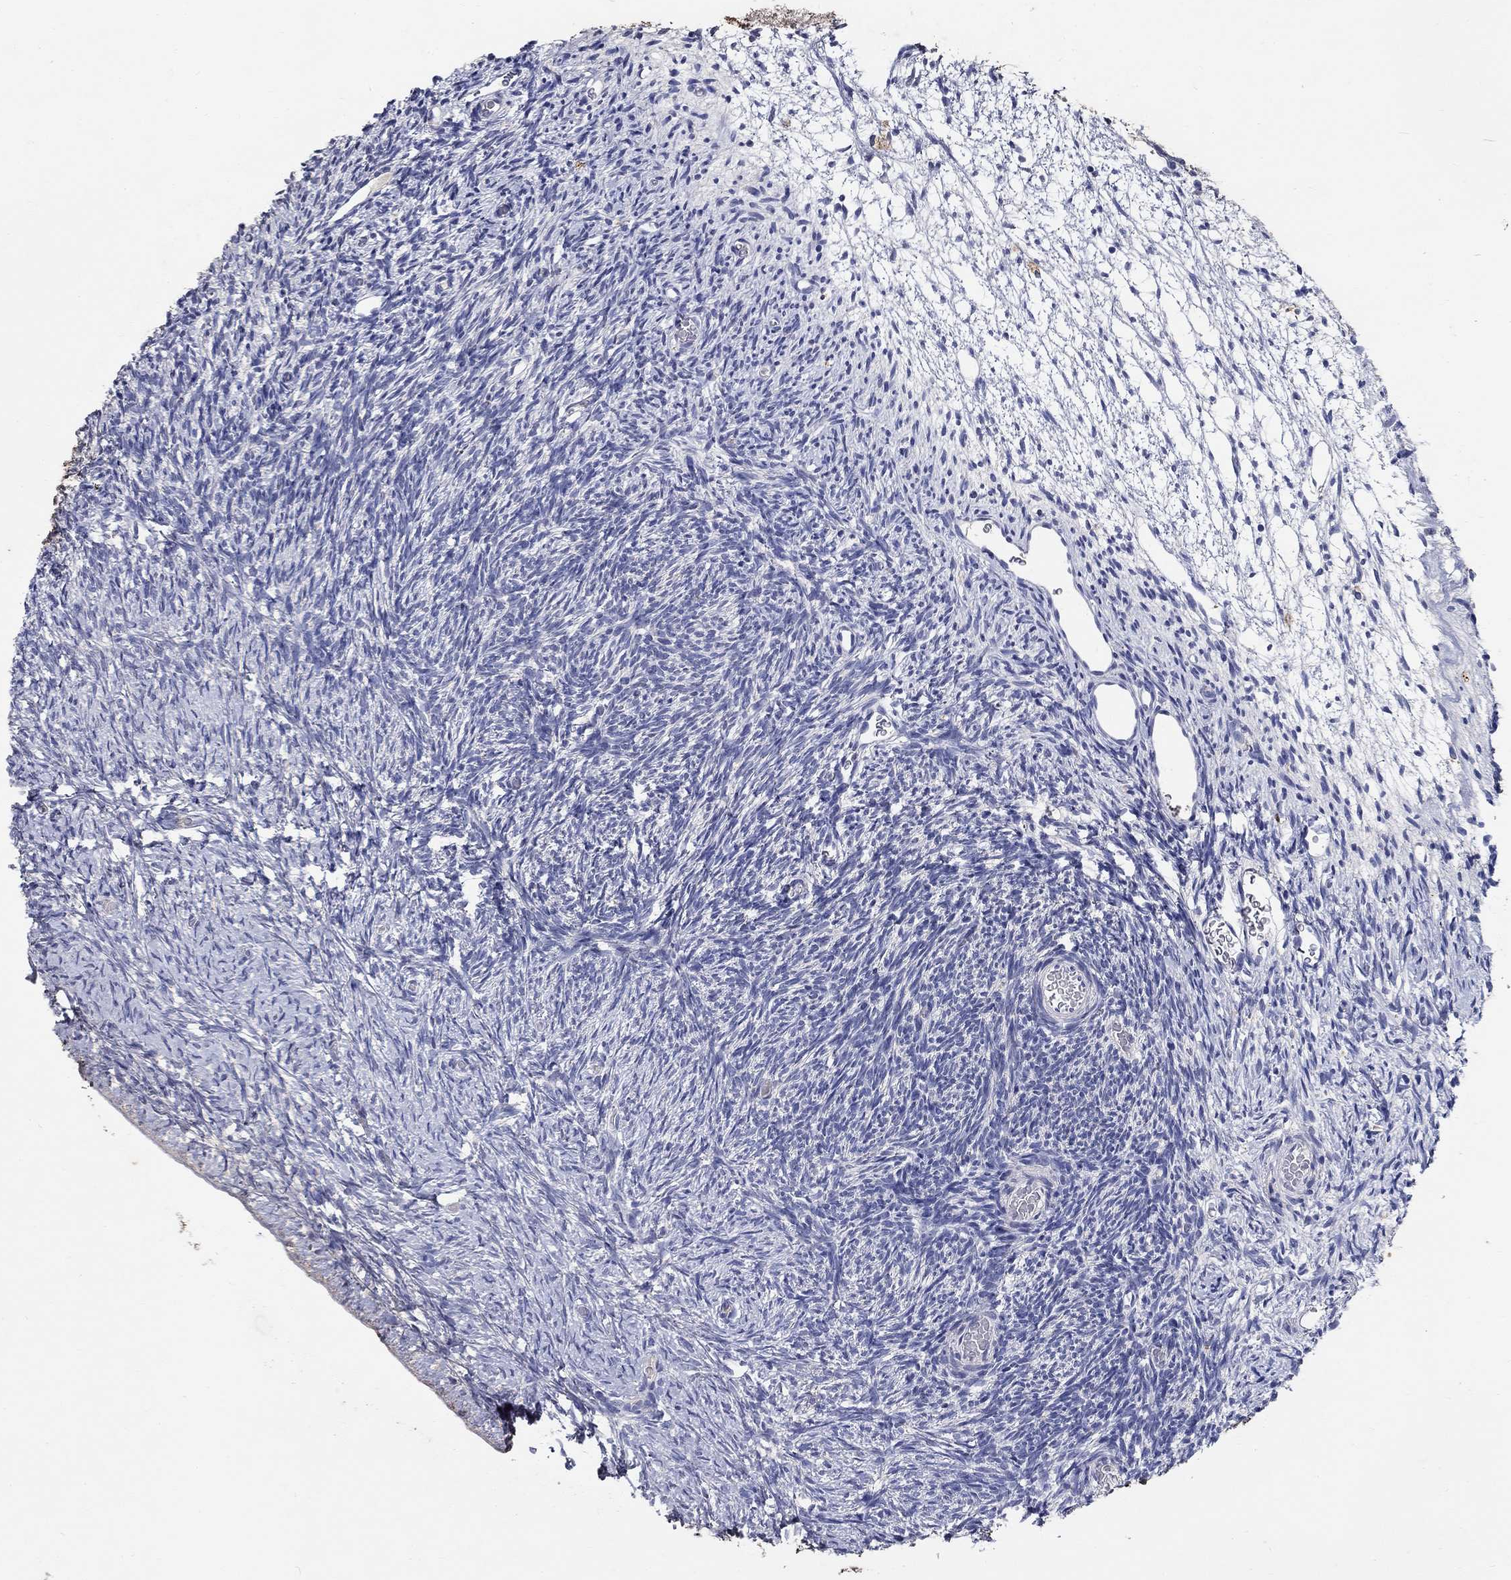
{"staining": {"intensity": "moderate", "quantity": "<25%", "location": "cytoplasmic/membranous"}, "tissue": "ovary", "cell_type": "Follicle cells", "image_type": "normal", "snomed": [{"axis": "morphology", "description": "Normal tissue, NOS"}, {"axis": "topography", "description": "Ovary"}], "caption": "Moderate cytoplasmic/membranous expression for a protein is seen in about <25% of follicle cells of unremarkable ovary using IHC.", "gene": "PROZ", "patient": {"sex": "female", "age": 39}}